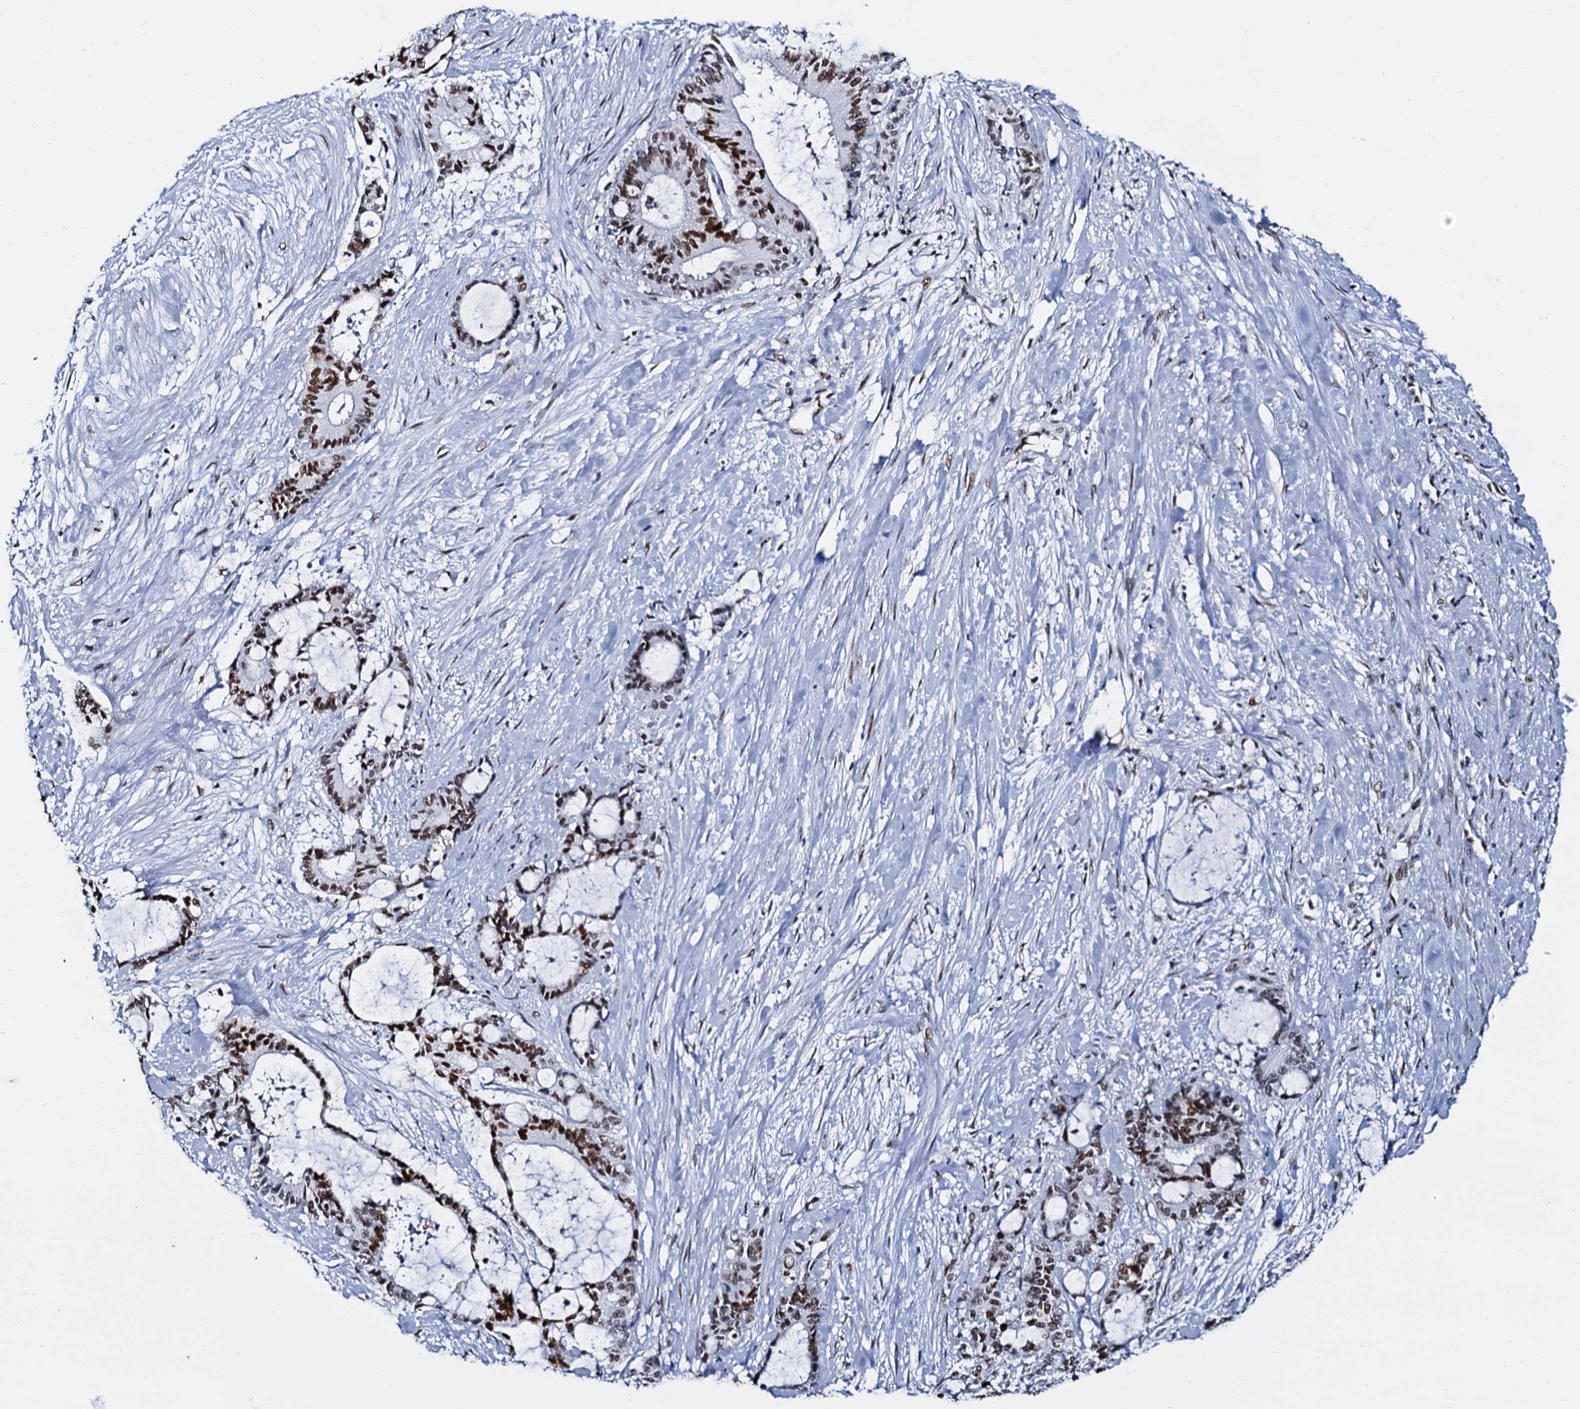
{"staining": {"intensity": "strong", "quantity": ">75%", "location": "nuclear"}, "tissue": "liver cancer", "cell_type": "Tumor cells", "image_type": "cancer", "snomed": [{"axis": "morphology", "description": "Normal tissue, NOS"}, {"axis": "morphology", "description": "Cholangiocarcinoma"}, {"axis": "topography", "description": "Liver"}, {"axis": "topography", "description": "Peripheral nerve tissue"}], "caption": "The histopathology image reveals immunohistochemical staining of liver cholangiocarcinoma. There is strong nuclear staining is seen in about >75% of tumor cells.", "gene": "CMAS", "patient": {"sex": "female", "age": 73}}